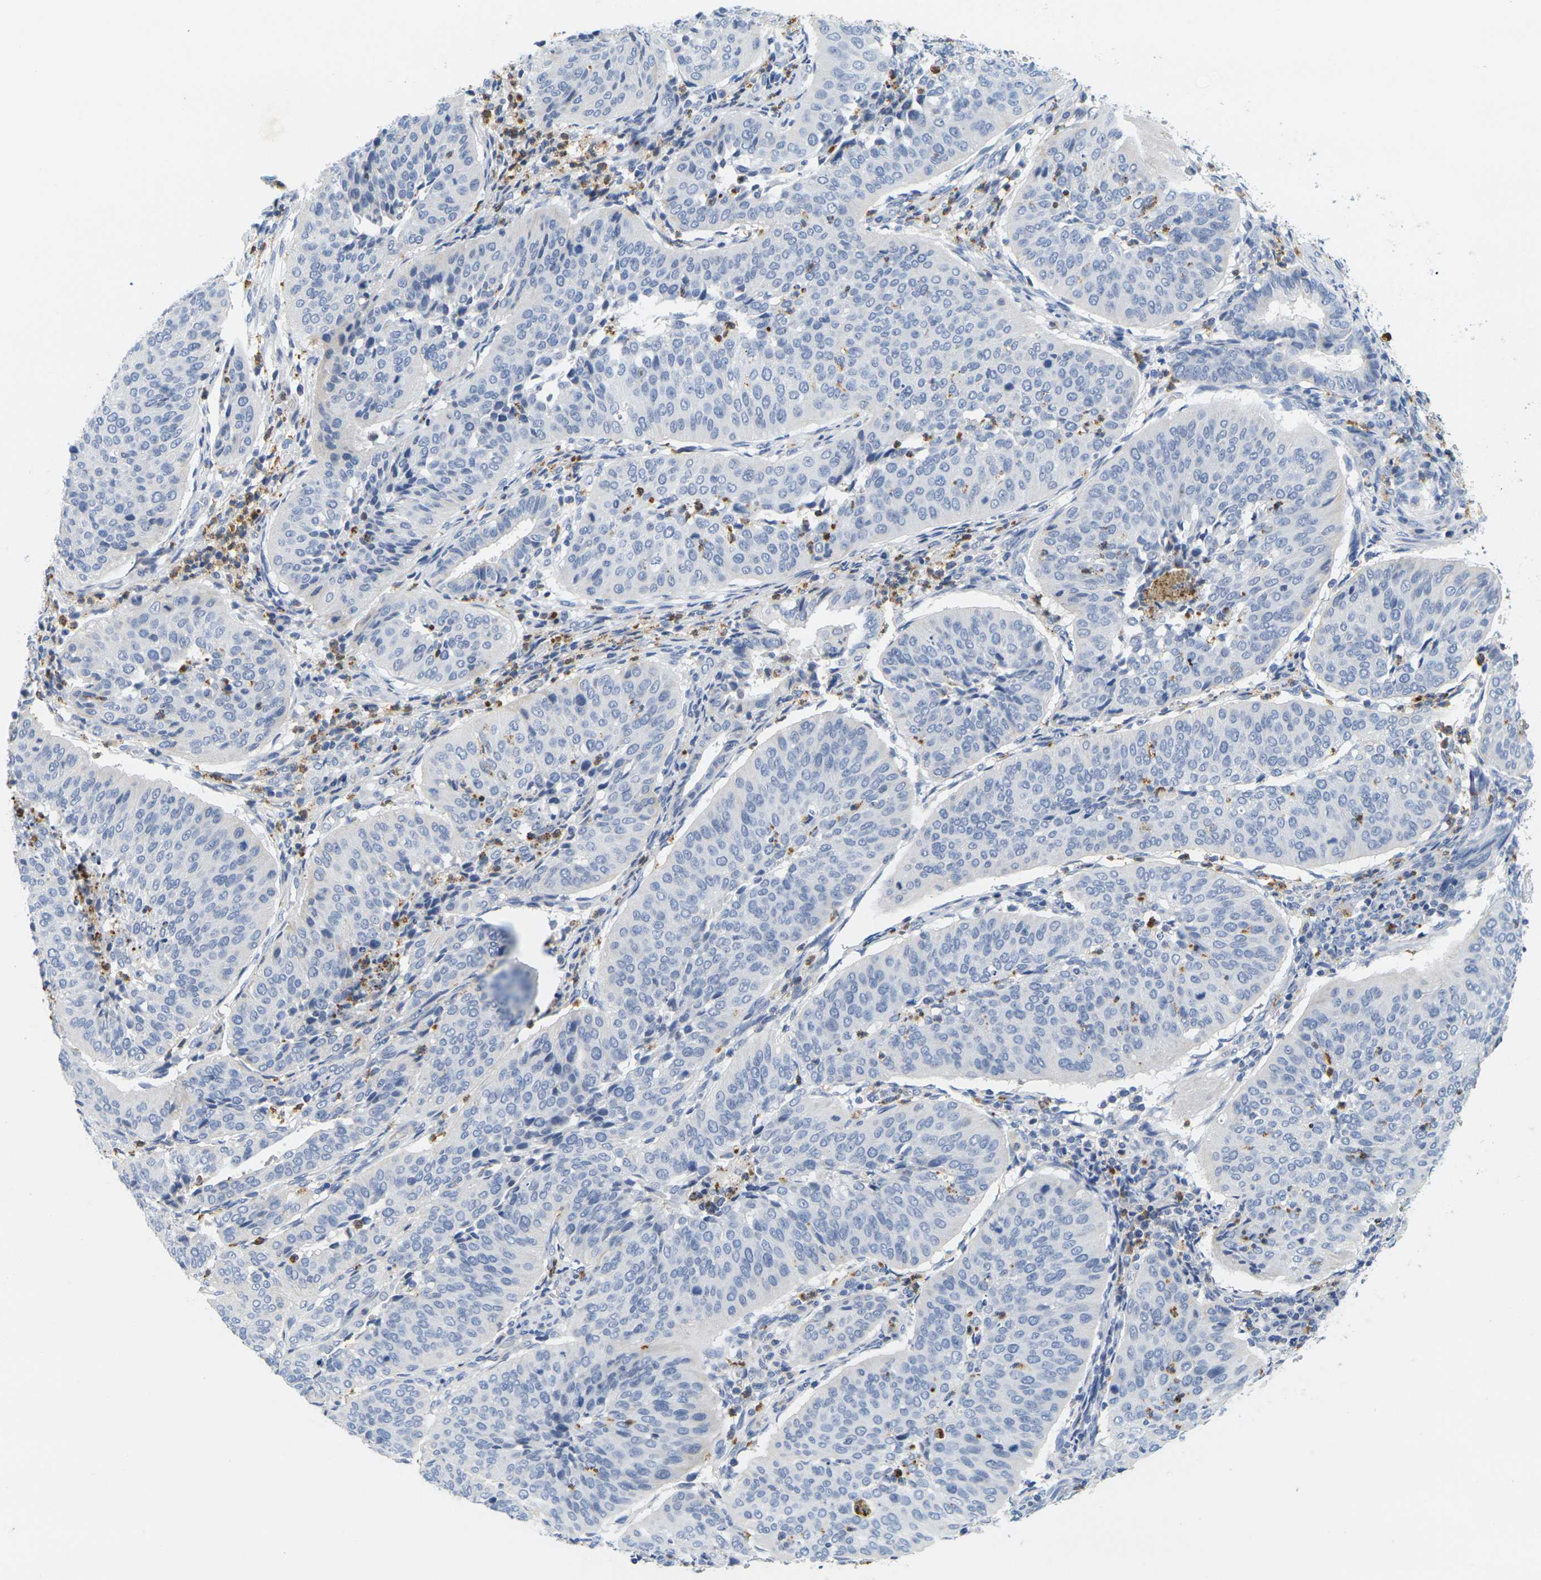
{"staining": {"intensity": "negative", "quantity": "none", "location": "none"}, "tissue": "cervical cancer", "cell_type": "Tumor cells", "image_type": "cancer", "snomed": [{"axis": "morphology", "description": "Normal tissue, NOS"}, {"axis": "morphology", "description": "Squamous cell carcinoma, NOS"}, {"axis": "topography", "description": "Cervix"}], "caption": "Immunohistochemistry histopathology image of neoplastic tissue: squamous cell carcinoma (cervical) stained with DAB reveals no significant protein staining in tumor cells.", "gene": "KLK5", "patient": {"sex": "female", "age": 39}}